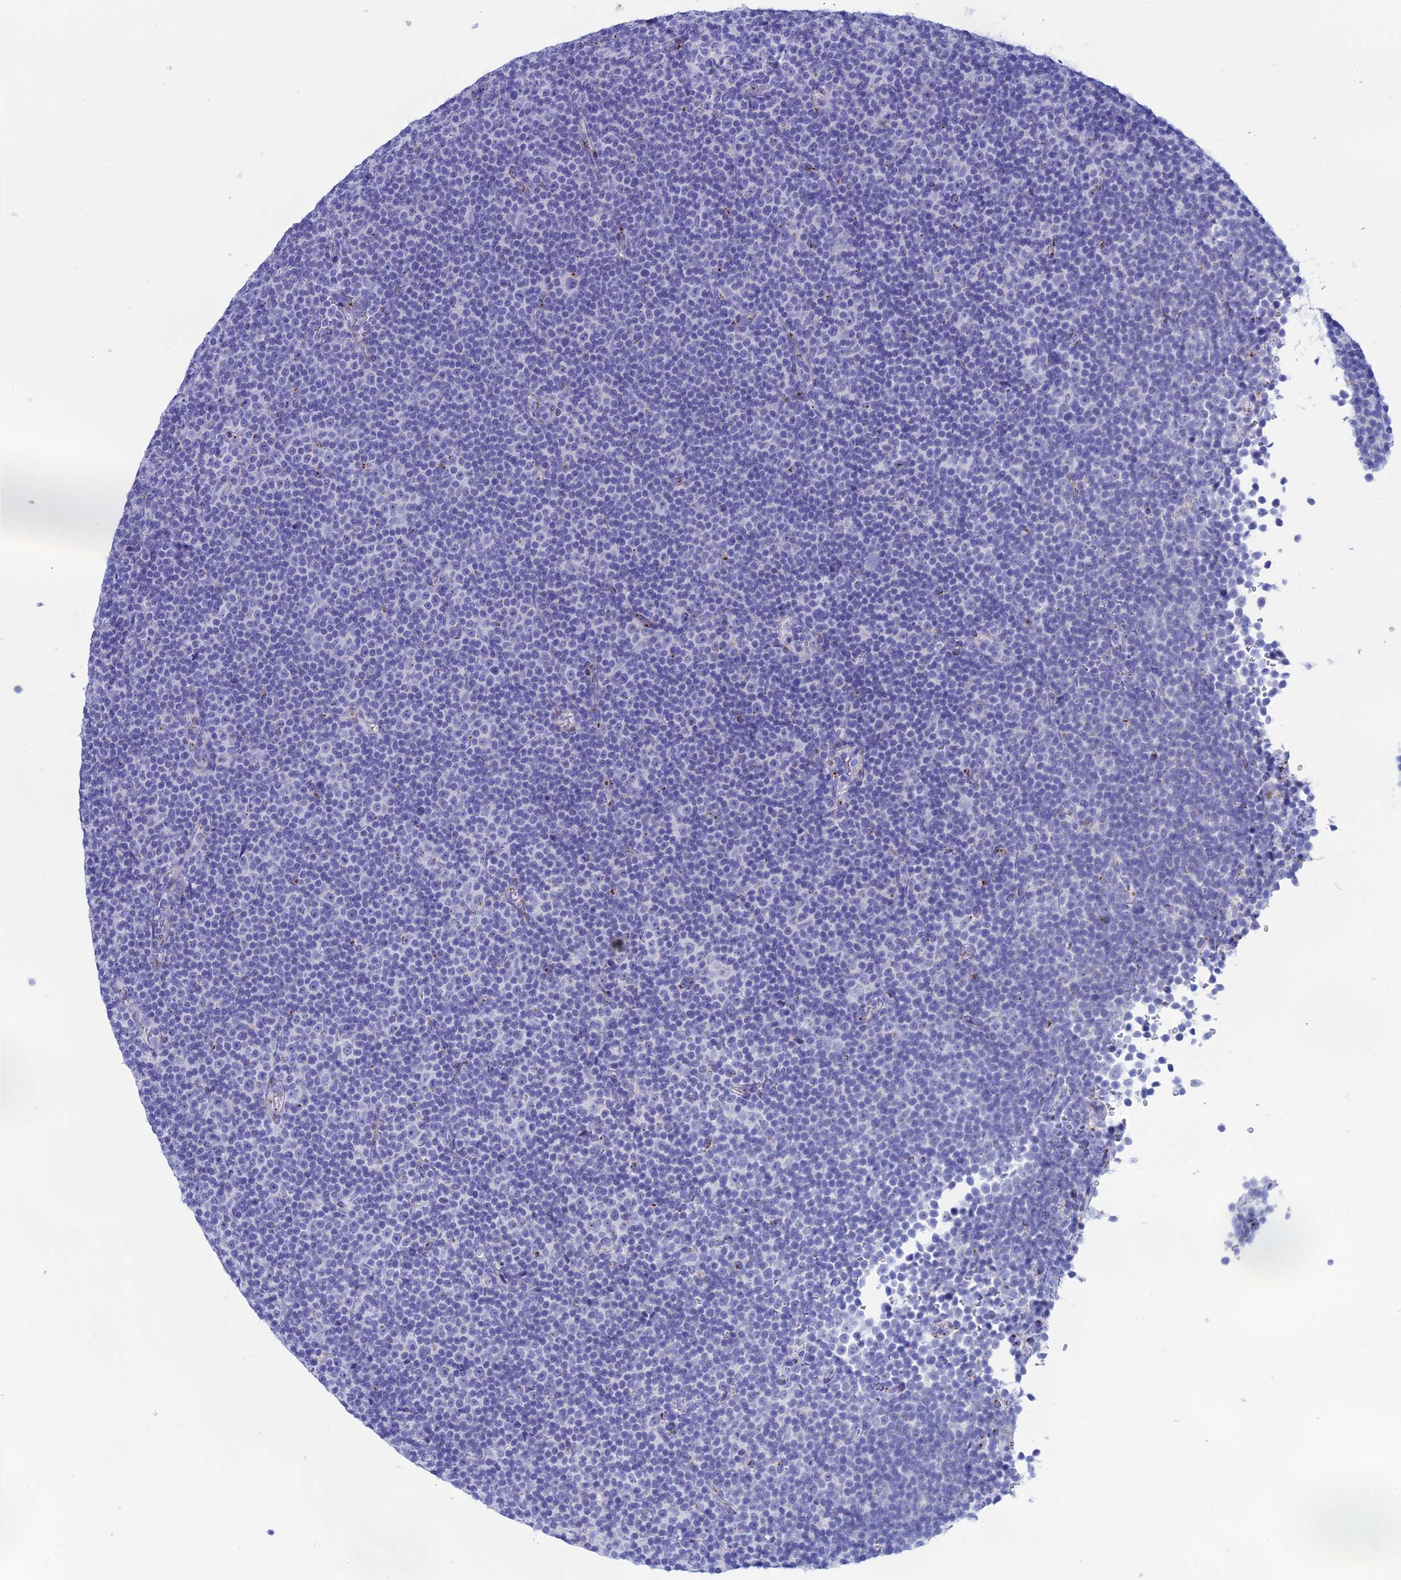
{"staining": {"intensity": "negative", "quantity": "none", "location": "none"}, "tissue": "lymphoma", "cell_type": "Tumor cells", "image_type": "cancer", "snomed": [{"axis": "morphology", "description": "Malignant lymphoma, non-Hodgkin's type, Low grade"}, {"axis": "topography", "description": "Lymph node"}], "caption": "DAB (3,3'-diaminobenzidine) immunohistochemical staining of lymphoma demonstrates no significant staining in tumor cells.", "gene": "ERICH4", "patient": {"sex": "female", "age": 67}}